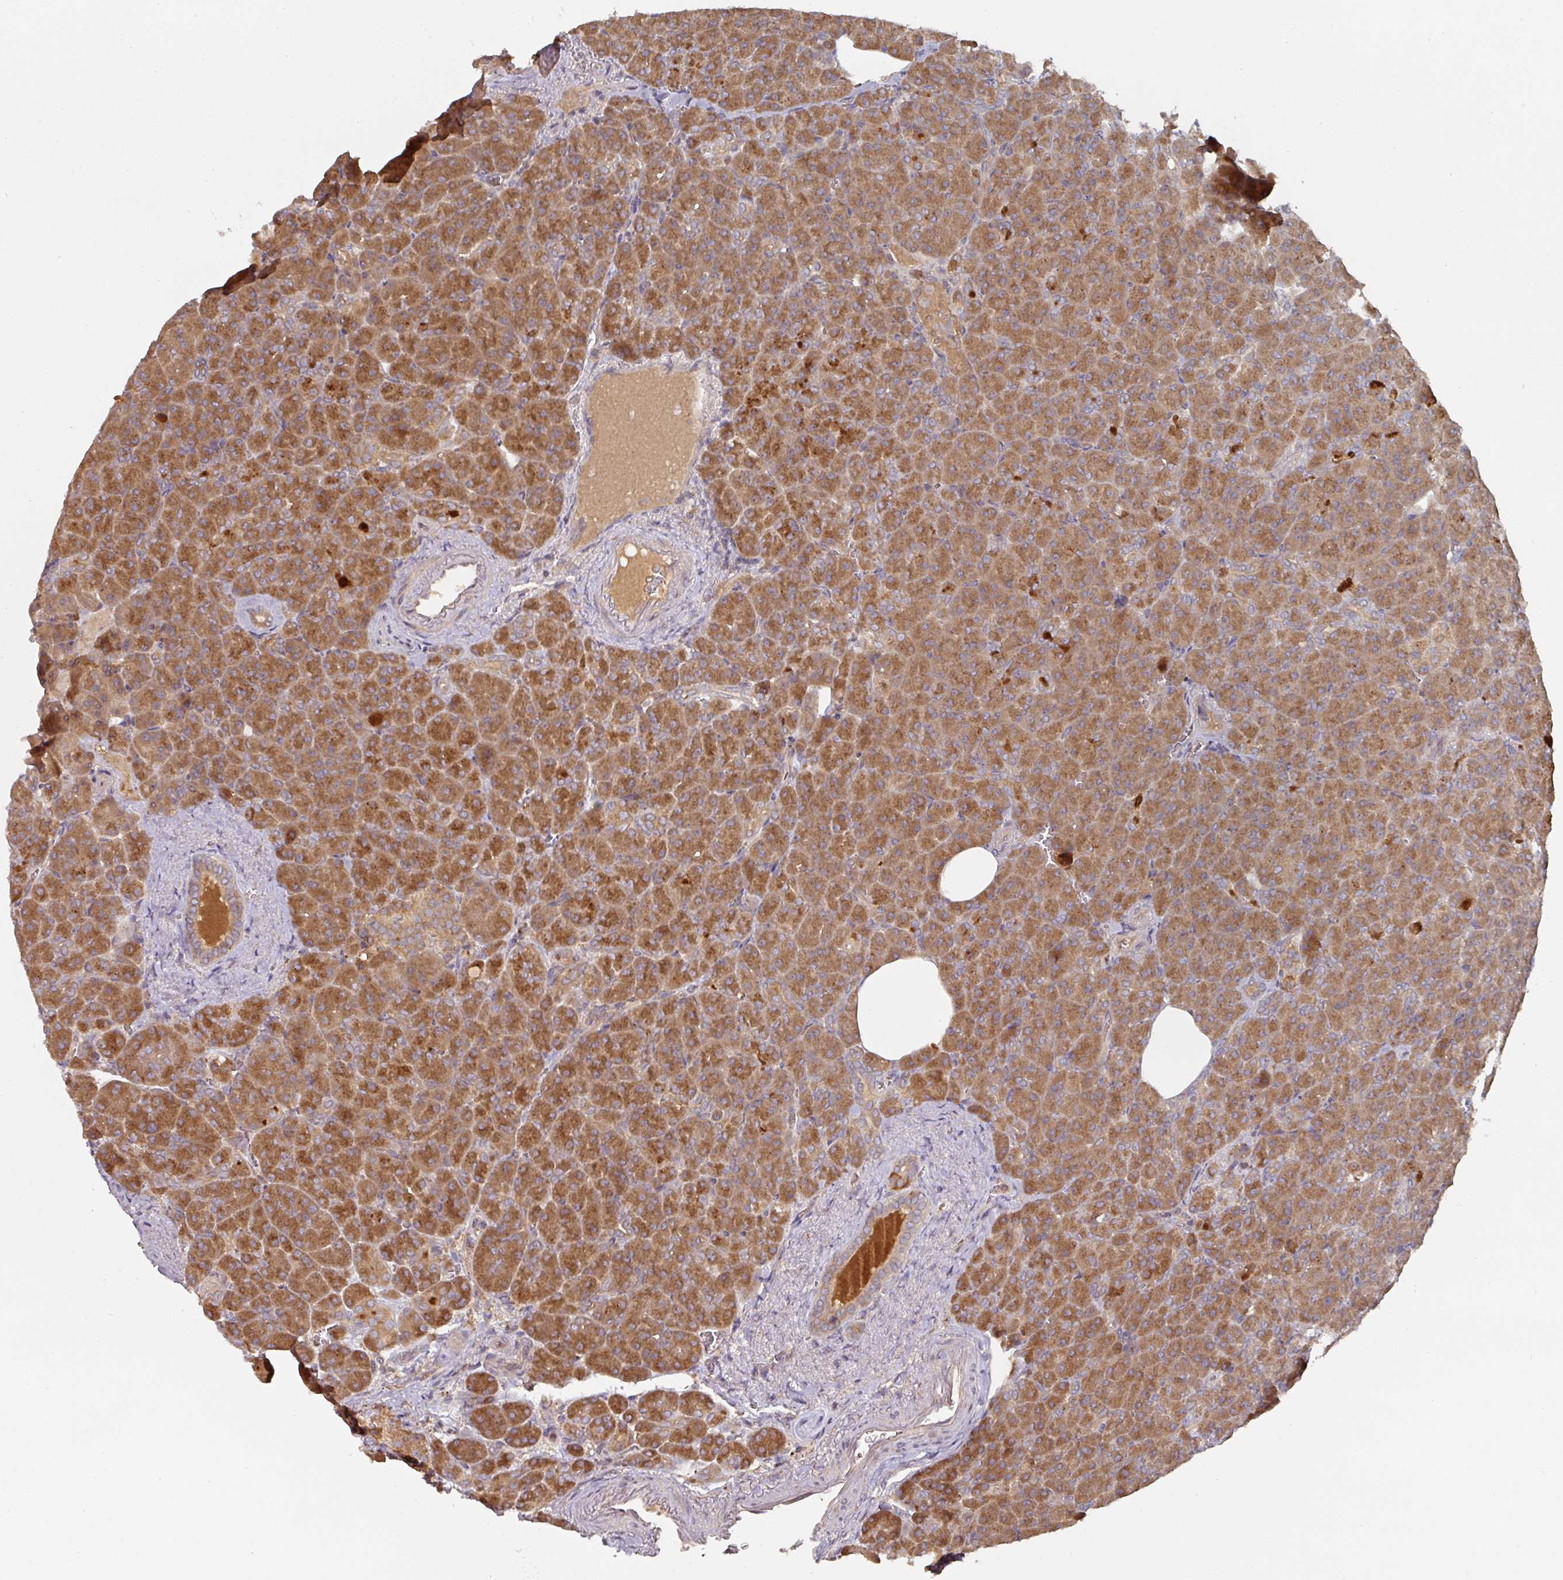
{"staining": {"intensity": "strong", "quantity": ">75%", "location": "cytoplasmic/membranous"}, "tissue": "pancreas", "cell_type": "Exocrine glandular cells", "image_type": "normal", "snomed": [{"axis": "morphology", "description": "Normal tissue, NOS"}, {"axis": "topography", "description": "Pancreas"}], "caption": "Strong cytoplasmic/membranous staining for a protein is identified in about >75% of exocrine glandular cells of normal pancreas using immunohistochemistry (IHC).", "gene": "CEP95", "patient": {"sex": "female", "age": 74}}